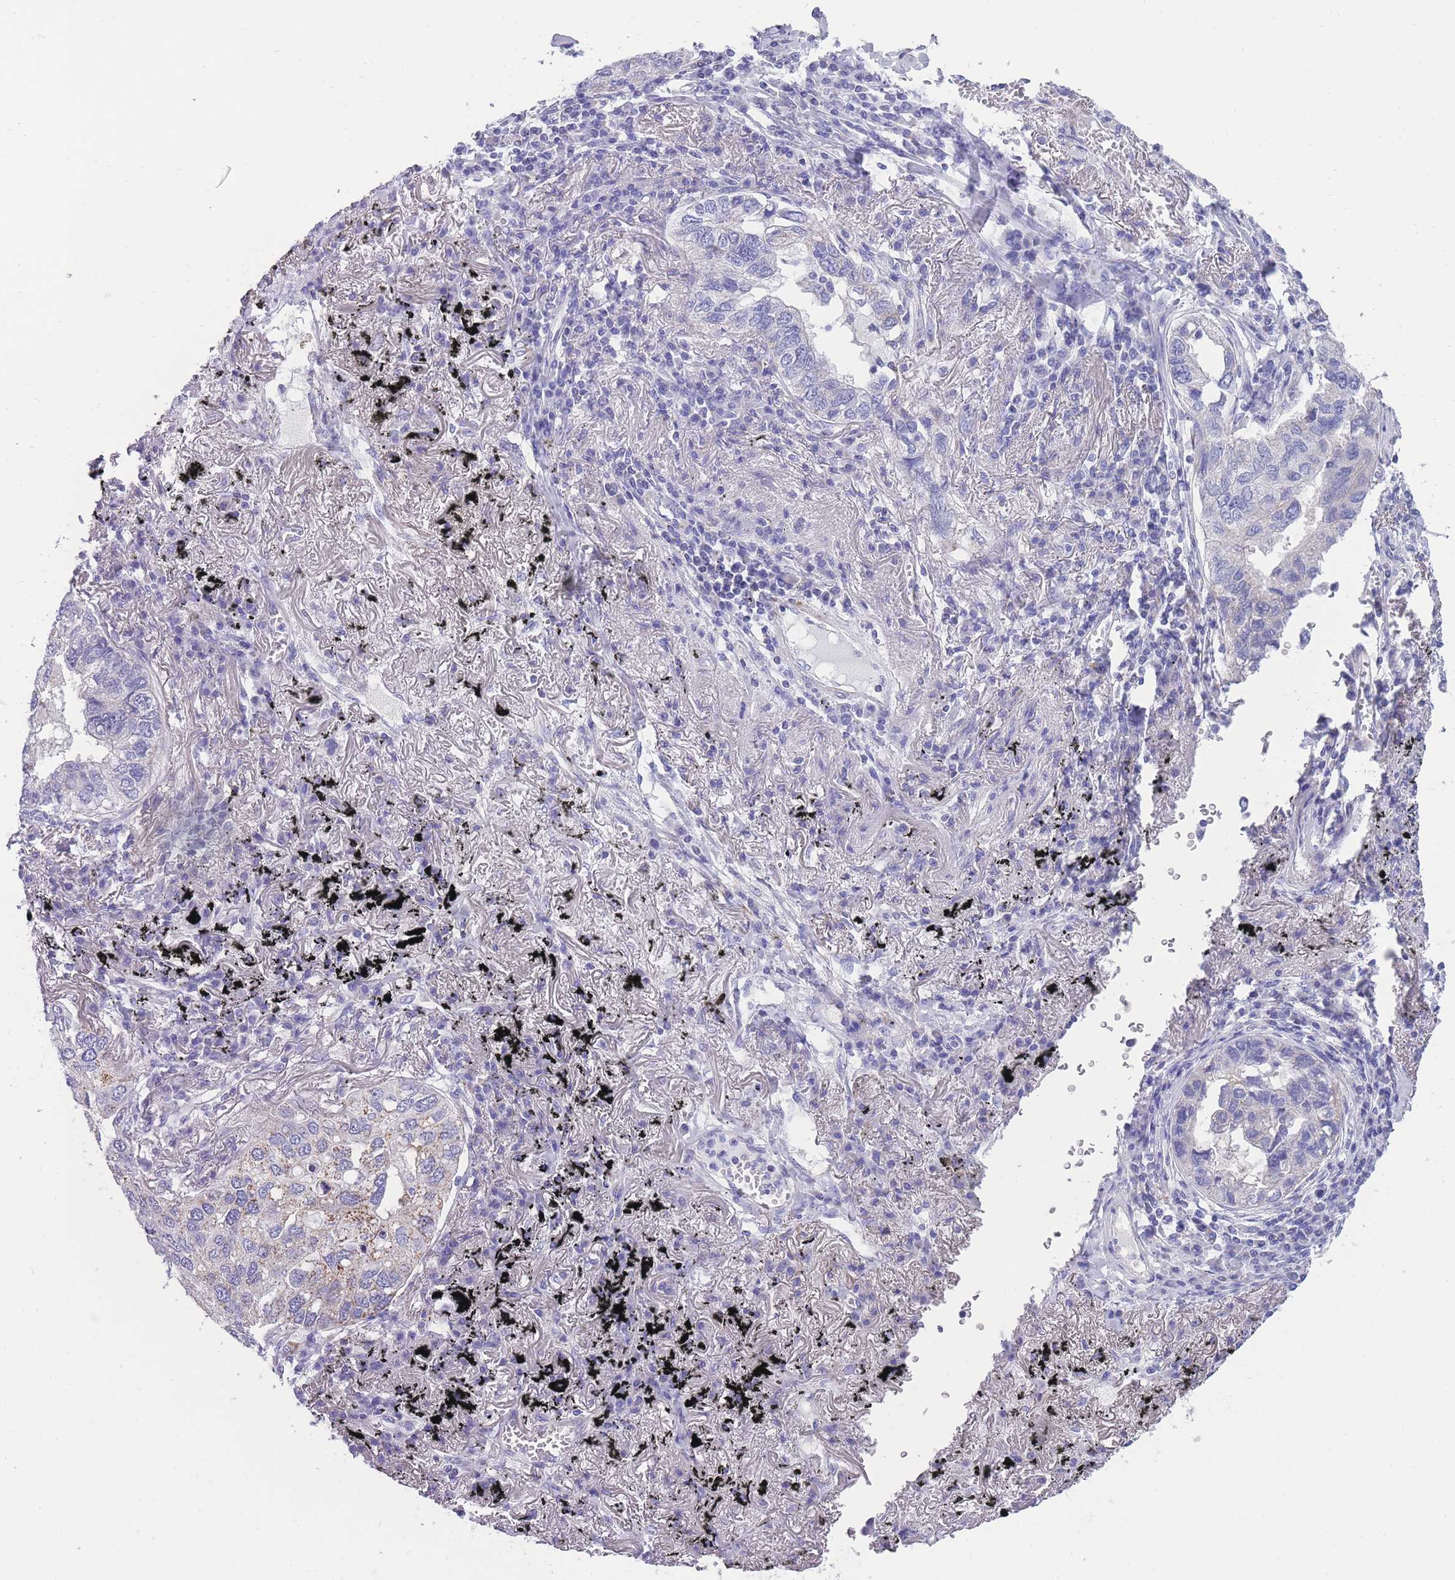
{"staining": {"intensity": "negative", "quantity": "none", "location": "none"}, "tissue": "lung cancer", "cell_type": "Tumor cells", "image_type": "cancer", "snomed": [{"axis": "morphology", "description": "Adenocarcinoma, NOS"}, {"axis": "topography", "description": "Lung"}], "caption": "An immunohistochemistry (IHC) photomicrograph of lung cancer is shown. There is no staining in tumor cells of lung cancer.", "gene": "INTS2", "patient": {"sex": "male", "age": 65}}